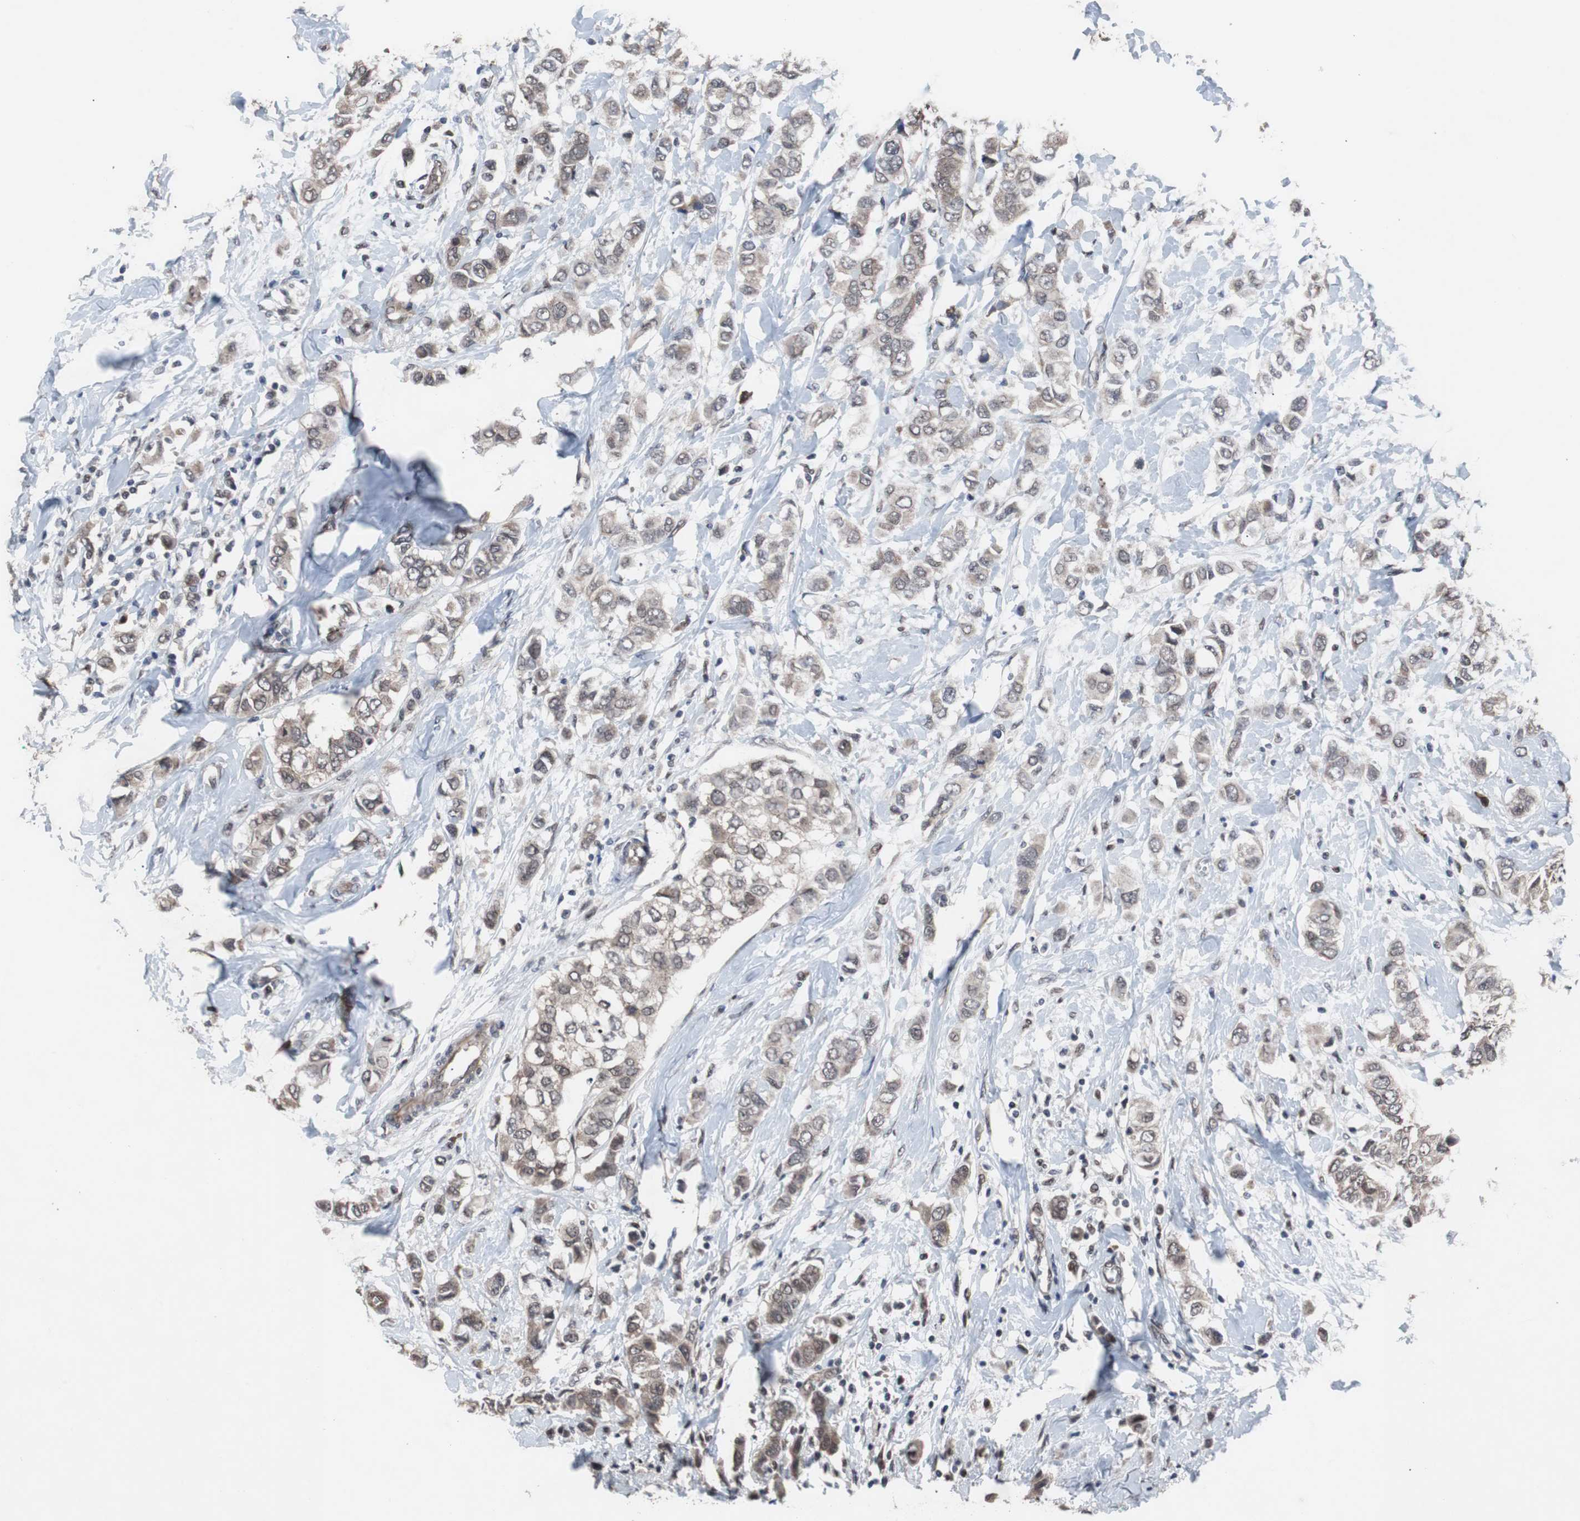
{"staining": {"intensity": "weak", "quantity": "25%-75%", "location": "cytoplasmic/membranous,nuclear"}, "tissue": "breast cancer", "cell_type": "Tumor cells", "image_type": "cancer", "snomed": [{"axis": "morphology", "description": "Duct carcinoma"}, {"axis": "topography", "description": "Breast"}], "caption": "Breast cancer (infiltrating ductal carcinoma) was stained to show a protein in brown. There is low levels of weak cytoplasmic/membranous and nuclear staining in about 25%-75% of tumor cells.", "gene": "GTF2F2", "patient": {"sex": "female", "age": 50}}